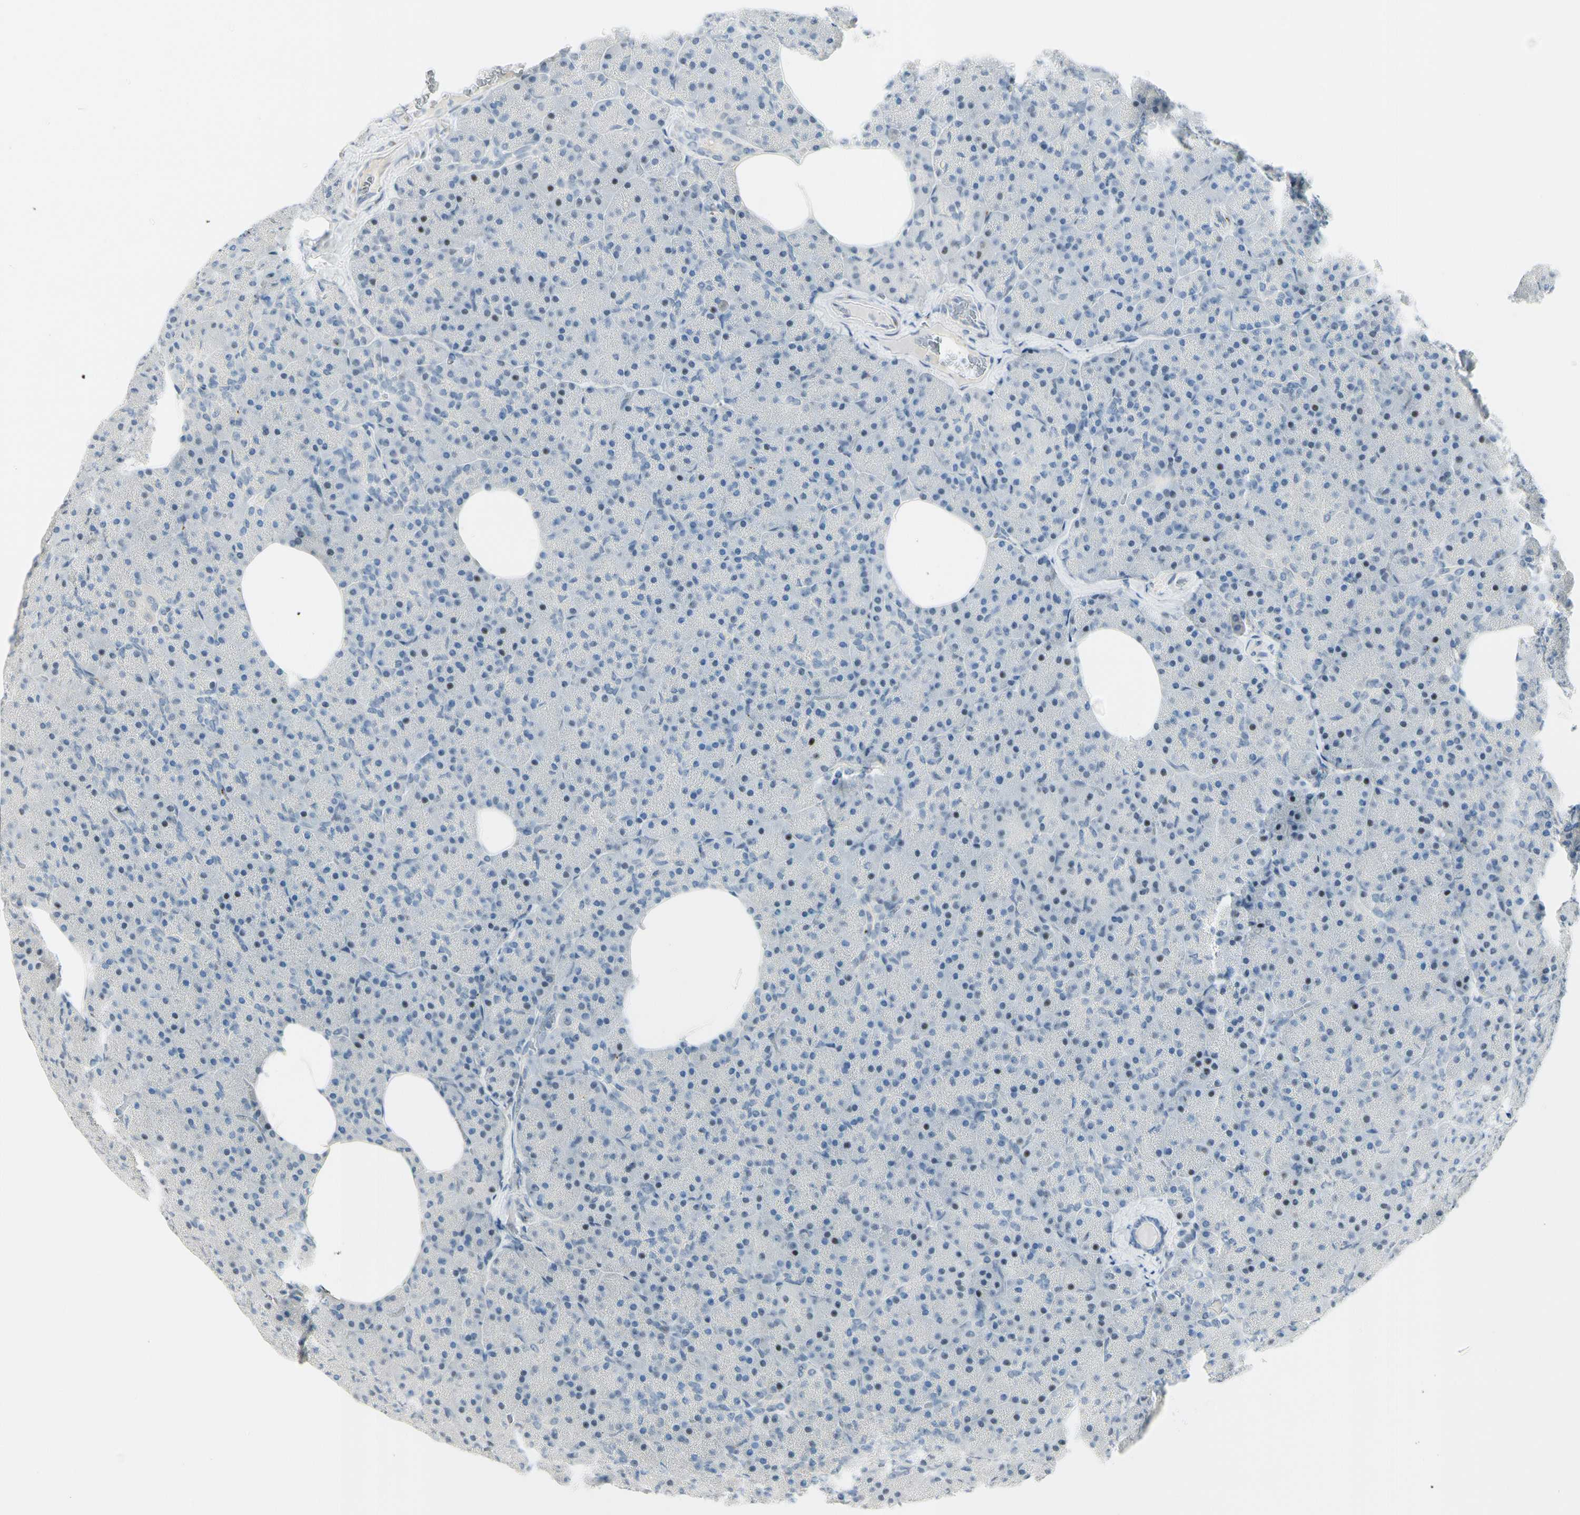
{"staining": {"intensity": "negative", "quantity": "none", "location": "none"}, "tissue": "pancreas", "cell_type": "Exocrine glandular cells", "image_type": "normal", "snomed": [{"axis": "morphology", "description": "Normal tissue, NOS"}, {"axis": "topography", "description": "Pancreas"}], "caption": "DAB (3,3'-diaminobenzidine) immunohistochemical staining of benign pancreas shows no significant expression in exocrine glandular cells.", "gene": "B4GALNT1", "patient": {"sex": "female", "age": 35}}